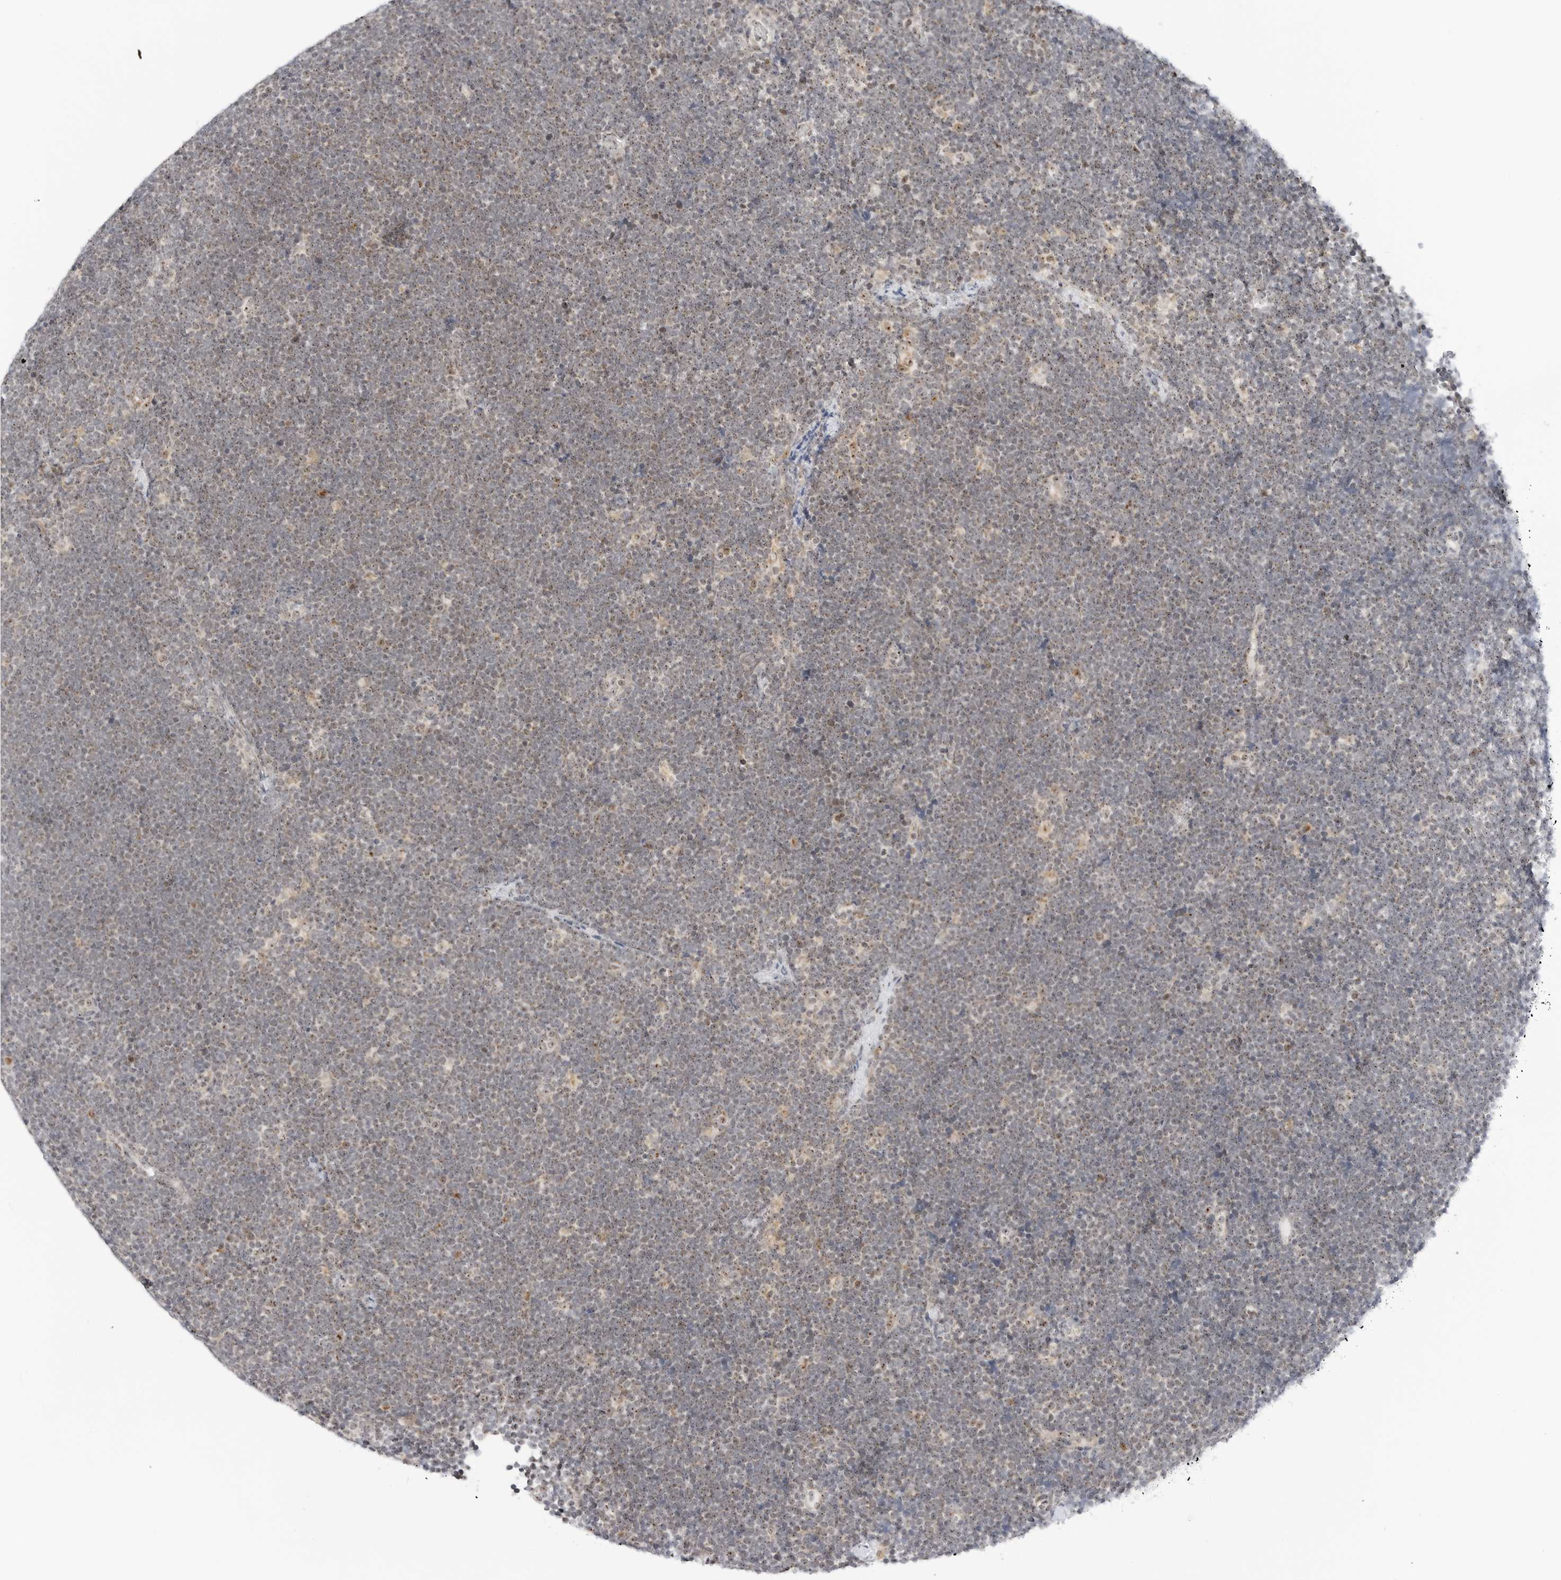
{"staining": {"intensity": "weak", "quantity": "<25%", "location": "nuclear"}, "tissue": "lymphoma", "cell_type": "Tumor cells", "image_type": "cancer", "snomed": [{"axis": "morphology", "description": "Malignant lymphoma, non-Hodgkin's type, High grade"}, {"axis": "topography", "description": "Lymph node"}], "caption": "Tumor cells are negative for protein expression in human lymphoma. (DAB IHC visualized using brightfield microscopy, high magnification).", "gene": "RIMKLA", "patient": {"sex": "male", "age": 13}}